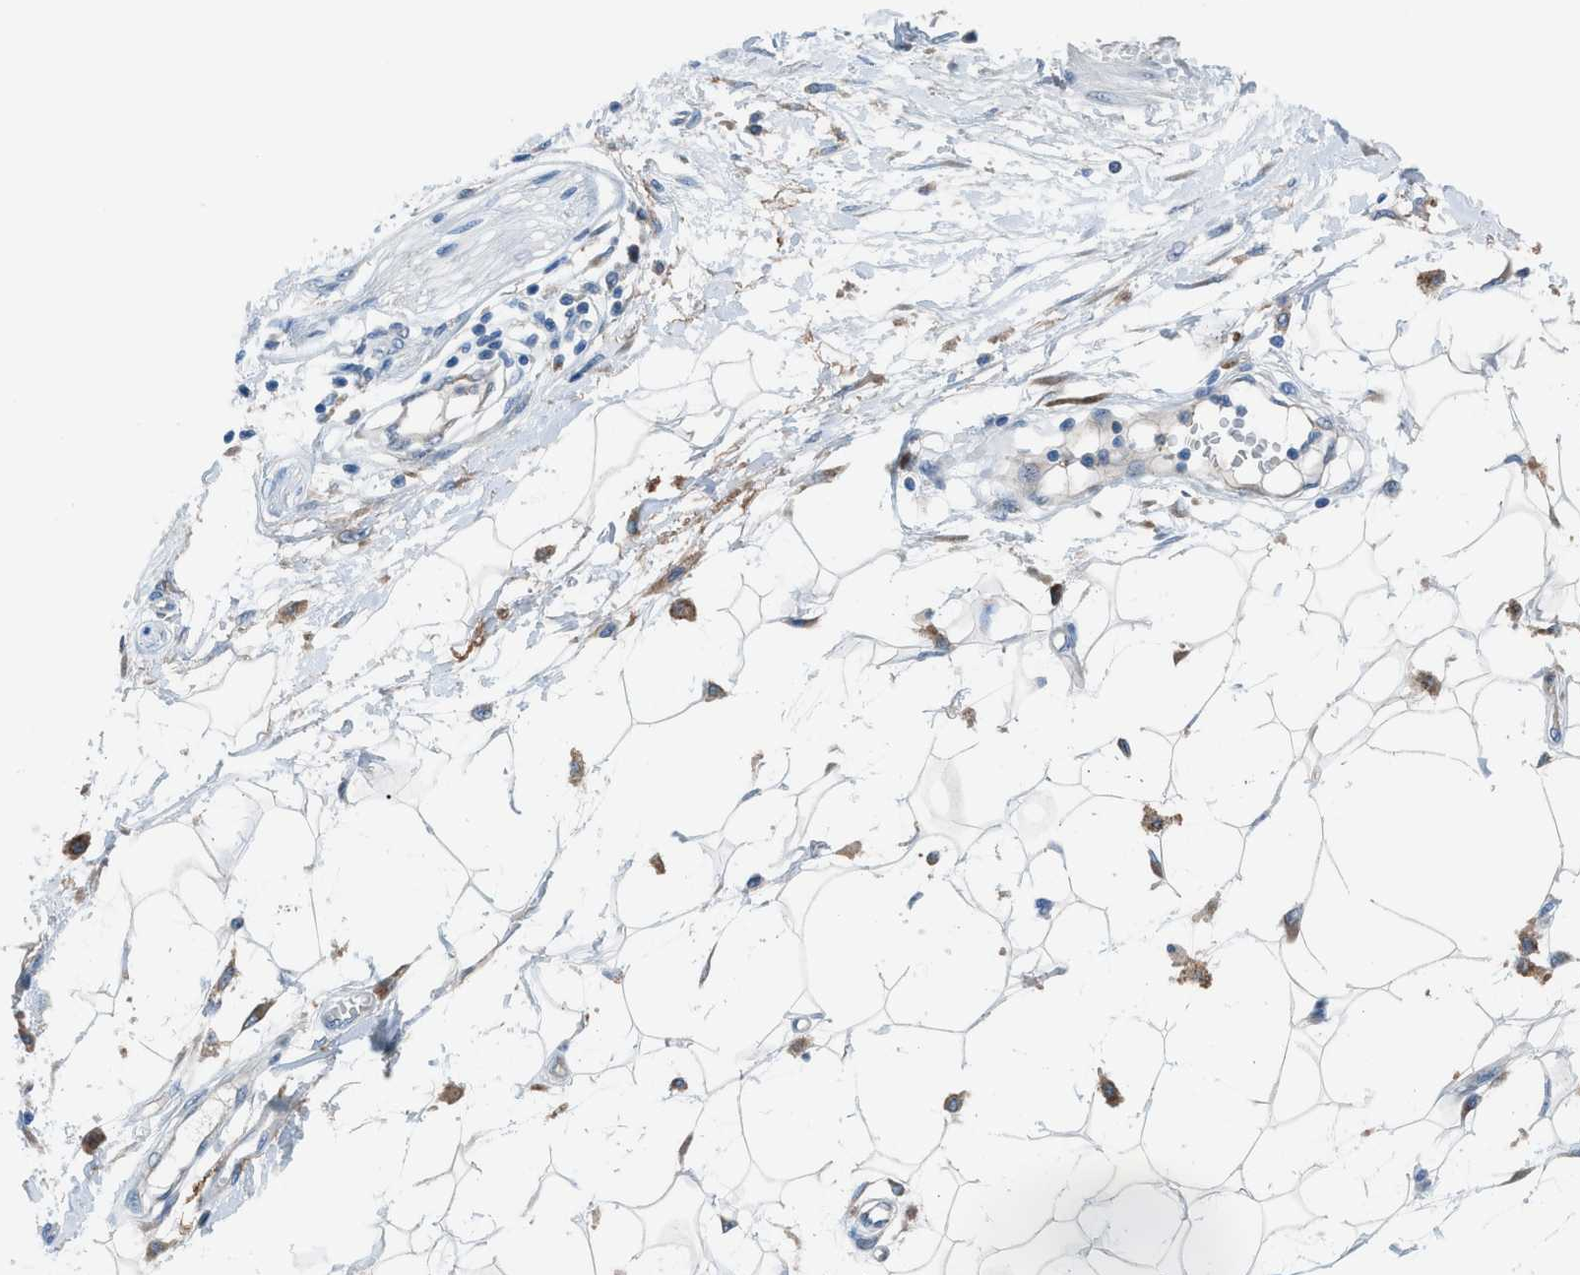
{"staining": {"intensity": "negative", "quantity": "none", "location": "none"}, "tissue": "adipose tissue", "cell_type": "Adipocytes", "image_type": "normal", "snomed": [{"axis": "morphology", "description": "Normal tissue, NOS"}, {"axis": "morphology", "description": "Squamous cell carcinoma, NOS"}, {"axis": "topography", "description": "Skin"}, {"axis": "topography", "description": "Peripheral nerve tissue"}], "caption": "The micrograph displays no staining of adipocytes in unremarkable adipose tissue.", "gene": "HEG1", "patient": {"sex": "male", "age": 83}}